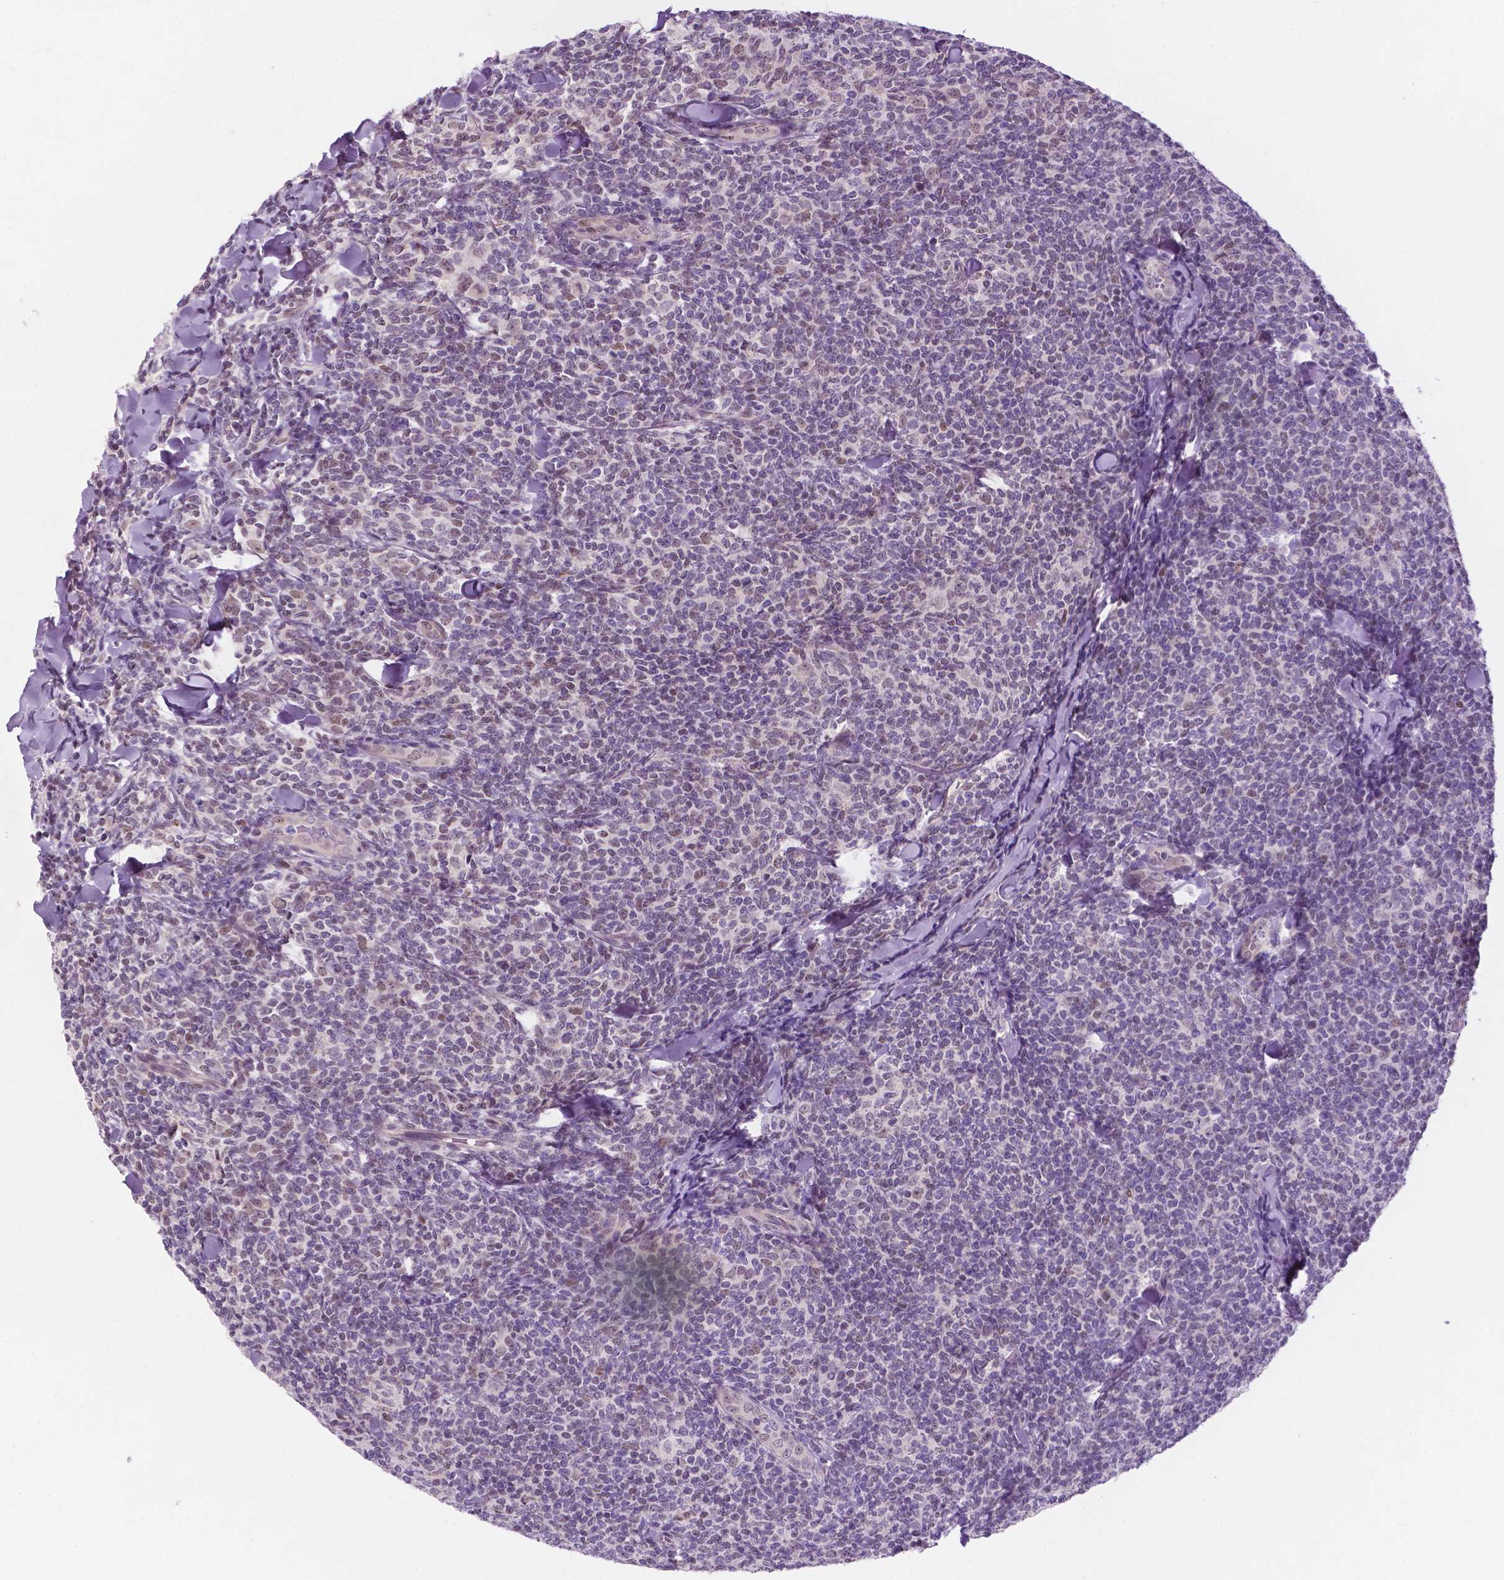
{"staining": {"intensity": "negative", "quantity": "none", "location": "none"}, "tissue": "lymphoma", "cell_type": "Tumor cells", "image_type": "cancer", "snomed": [{"axis": "morphology", "description": "Malignant lymphoma, non-Hodgkin's type, Low grade"}, {"axis": "topography", "description": "Lymph node"}], "caption": "Protein analysis of low-grade malignant lymphoma, non-Hodgkin's type demonstrates no significant staining in tumor cells.", "gene": "FAM50B", "patient": {"sex": "female", "age": 56}}